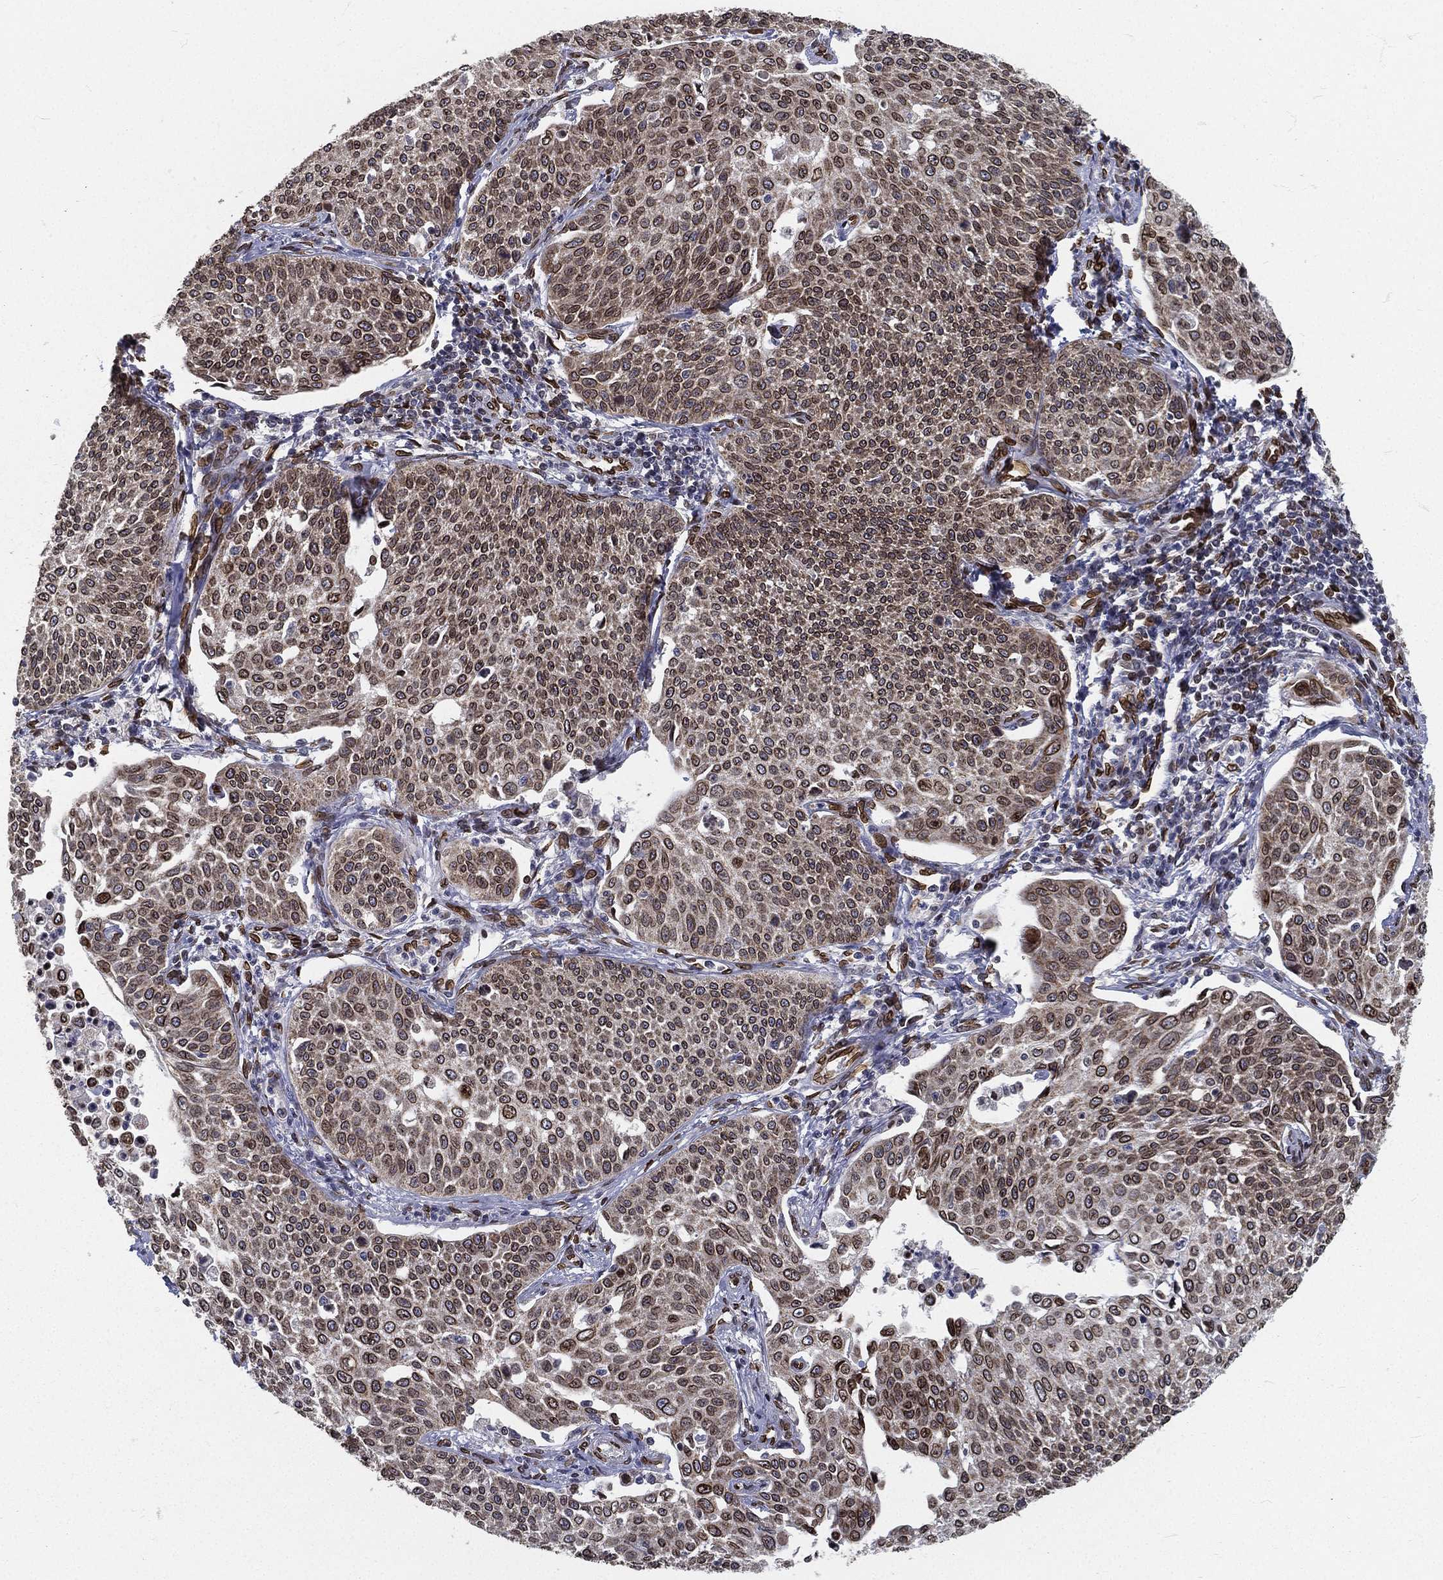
{"staining": {"intensity": "strong", "quantity": "25%-75%", "location": "cytoplasmic/membranous,nuclear"}, "tissue": "cervical cancer", "cell_type": "Tumor cells", "image_type": "cancer", "snomed": [{"axis": "morphology", "description": "Squamous cell carcinoma, NOS"}, {"axis": "topography", "description": "Cervix"}], "caption": "Protein expression analysis of cervical cancer displays strong cytoplasmic/membranous and nuclear positivity in approximately 25%-75% of tumor cells. (Stains: DAB in brown, nuclei in blue, Microscopy: brightfield microscopy at high magnification).", "gene": "PALB2", "patient": {"sex": "female", "age": 34}}